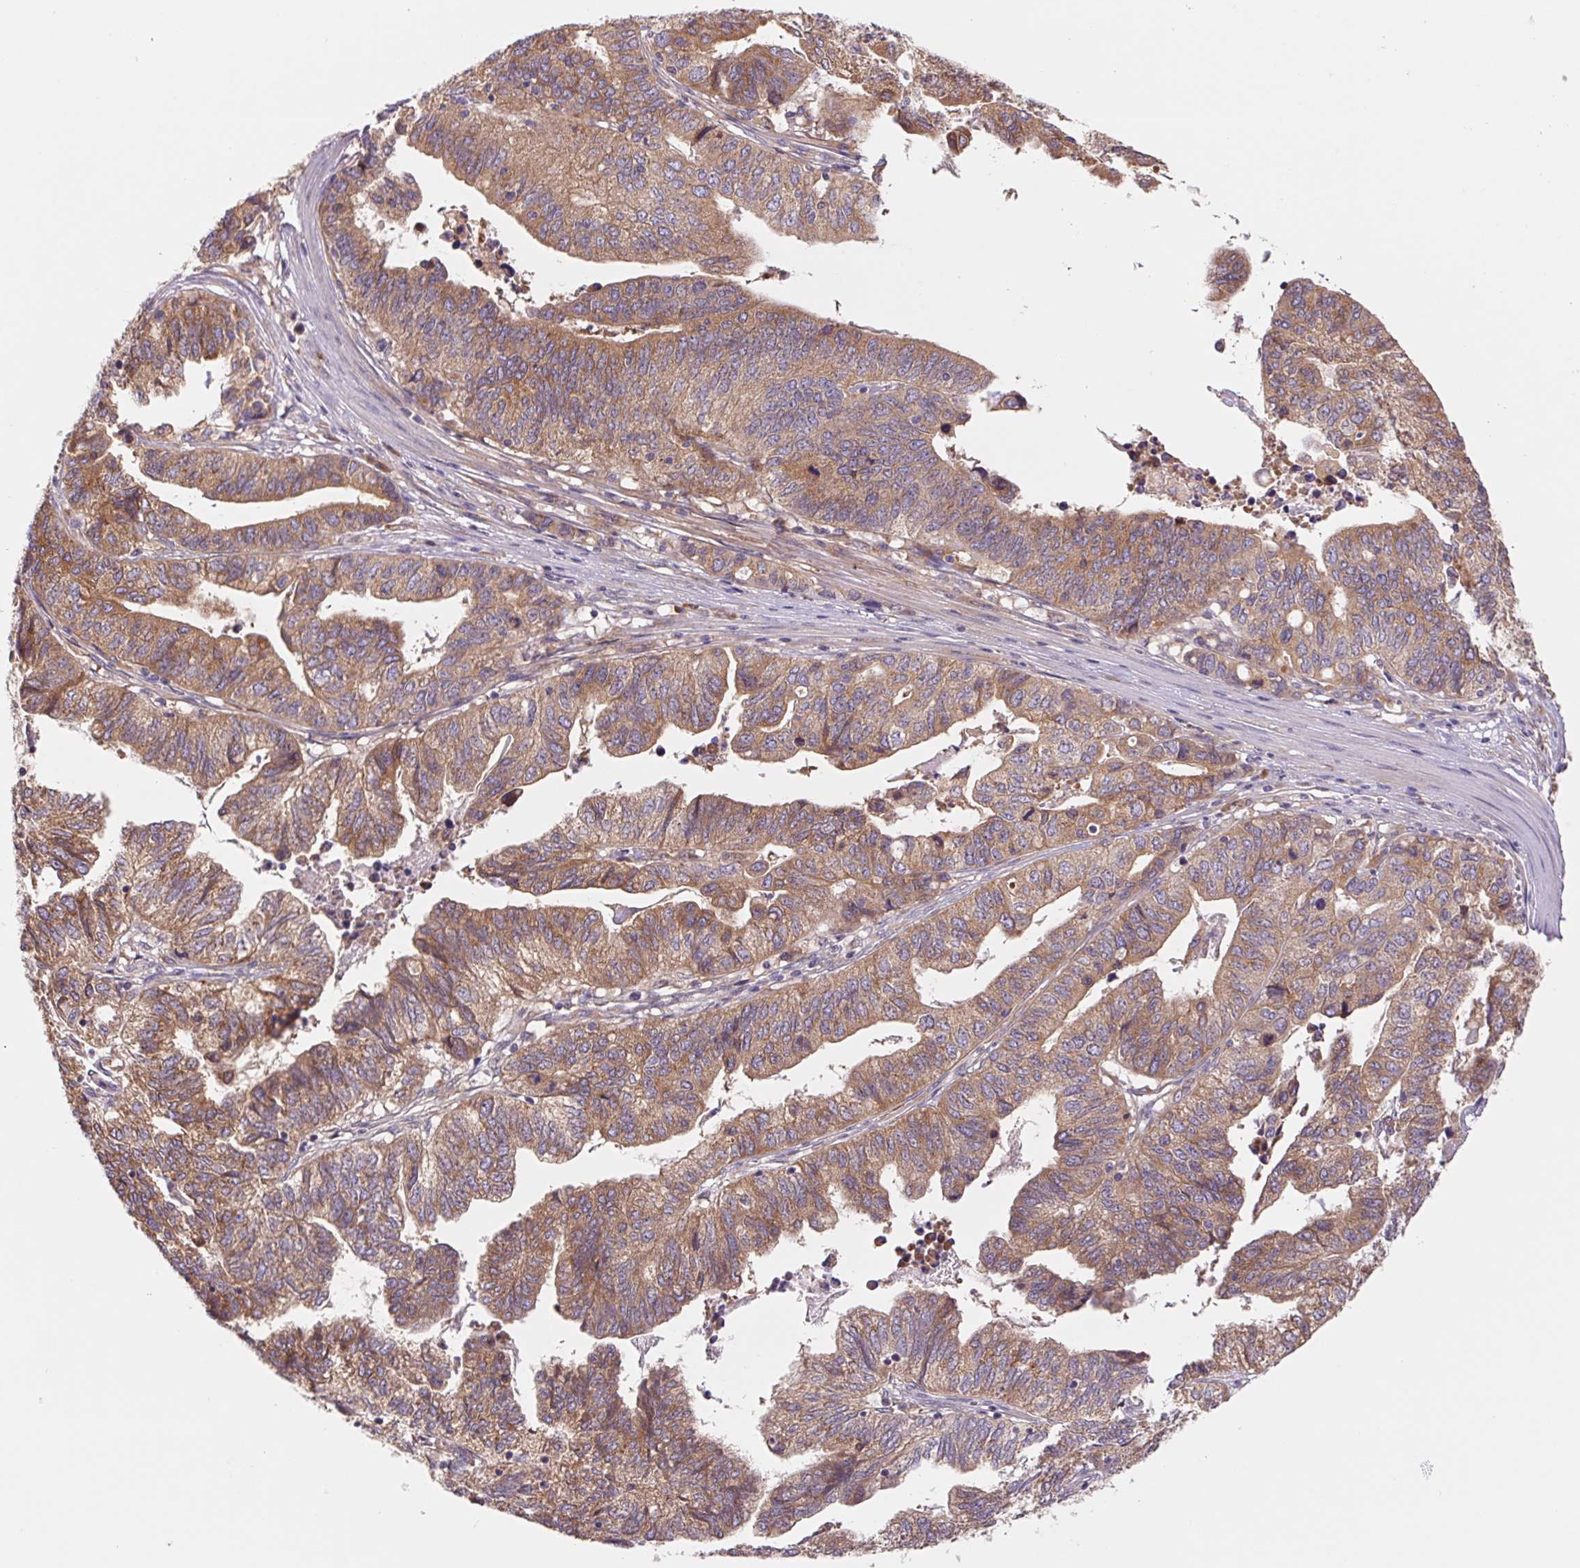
{"staining": {"intensity": "moderate", "quantity": ">75%", "location": "cytoplasmic/membranous"}, "tissue": "stomach cancer", "cell_type": "Tumor cells", "image_type": "cancer", "snomed": [{"axis": "morphology", "description": "Adenocarcinoma, NOS"}, {"axis": "topography", "description": "Stomach, upper"}], "caption": "A micrograph of stomach adenocarcinoma stained for a protein shows moderate cytoplasmic/membranous brown staining in tumor cells.", "gene": "RAB1A", "patient": {"sex": "female", "age": 67}}